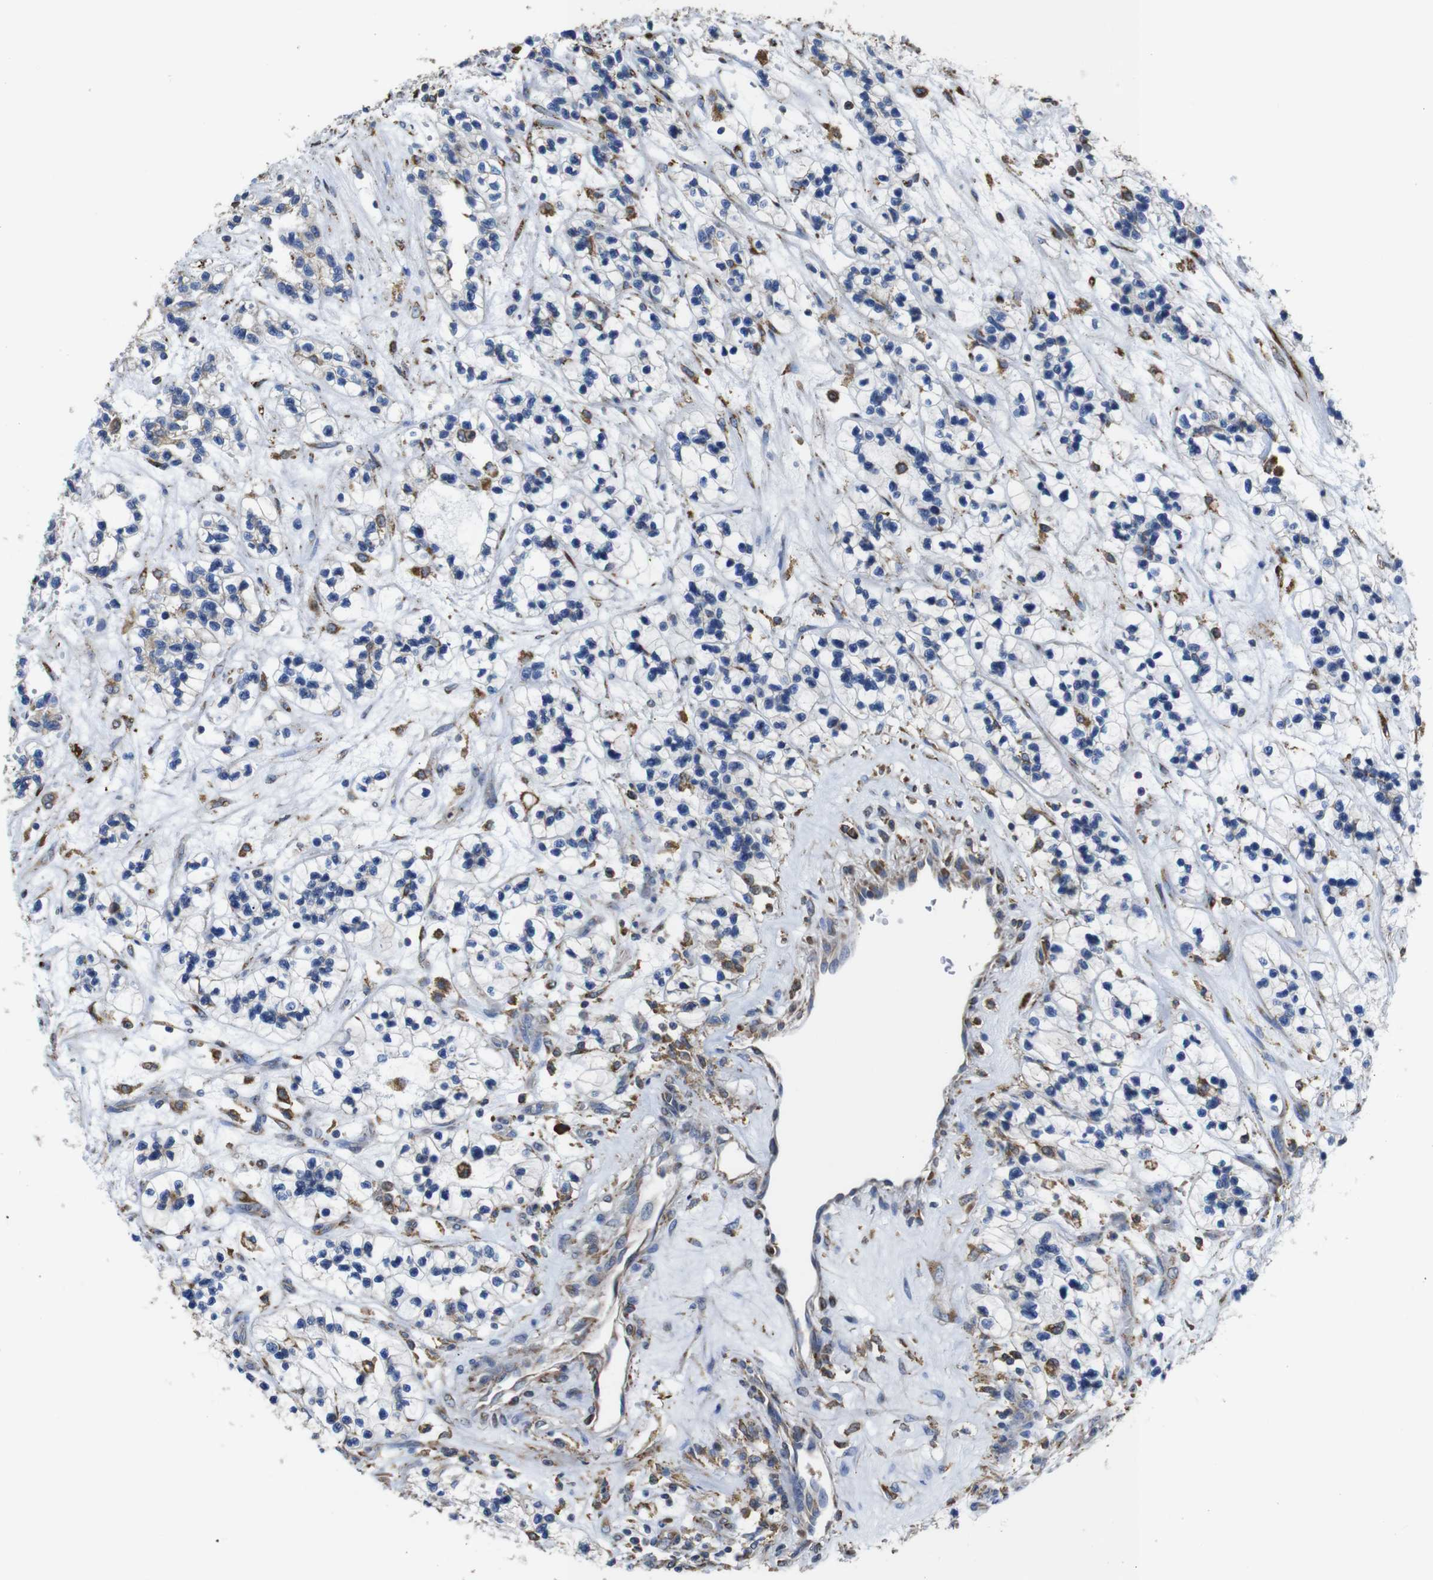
{"staining": {"intensity": "negative", "quantity": "none", "location": "none"}, "tissue": "renal cancer", "cell_type": "Tumor cells", "image_type": "cancer", "snomed": [{"axis": "morphology", "description": "Adenocarcinoma, NOS"}, {"axis": "topography", "description": "Kidney"}], "caption": "Tumor cells show no significant staining in adenocarcinoma (renal). (DAB (3,3'-diaminobenzidine) immunohistochemistry (IHC), high magnification).", "gene": "PPIB", "patient": {"sex": "female", "age": 57}}